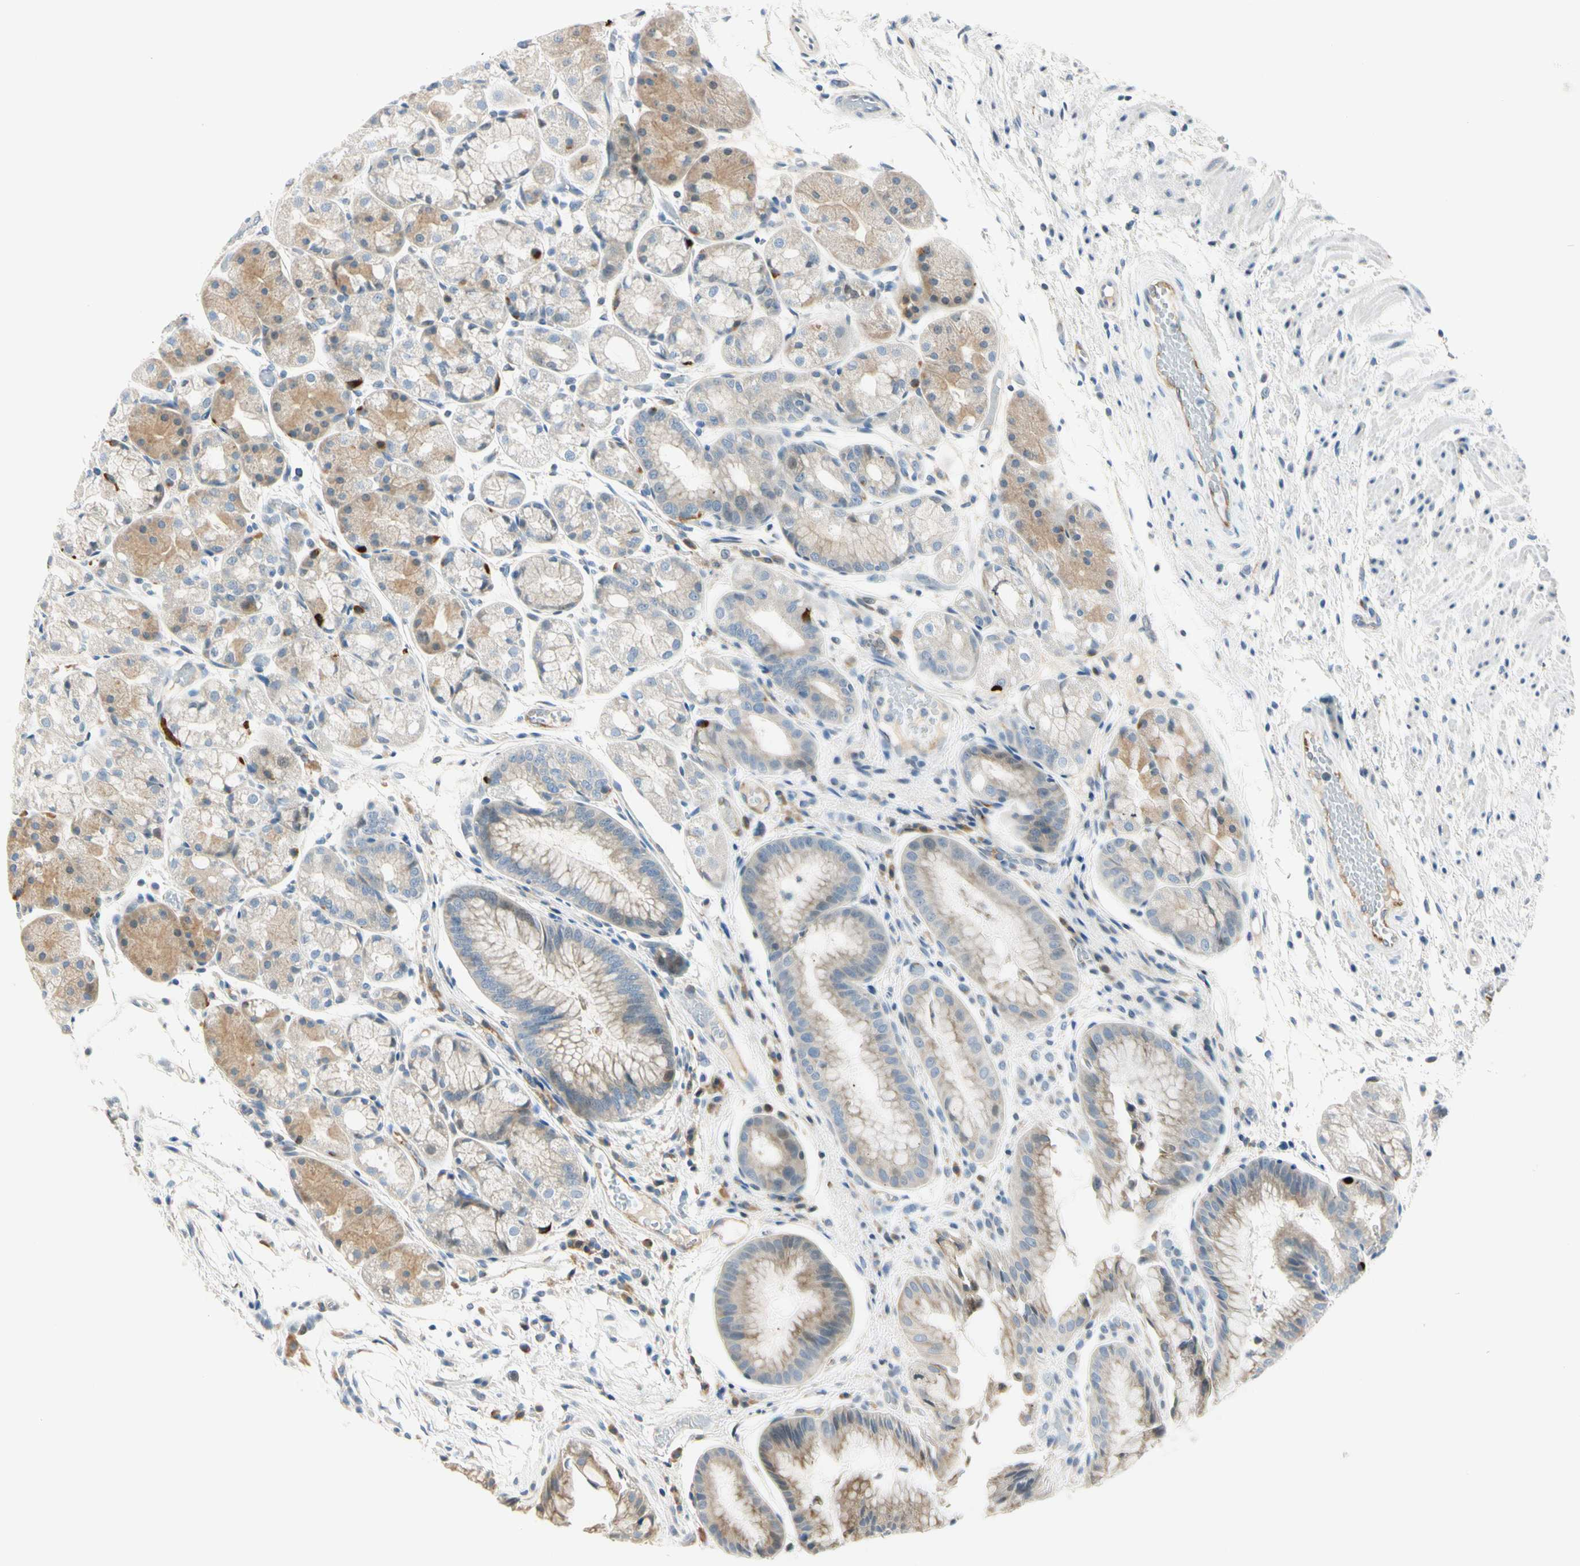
{"staining": {"intensity": "moderate", "quantity": "25%-75%", "location": "cytoplasmic/membranous,nuclear"}, "tissue": "stomach", "cell_type": "Glandular cells", "image_type": "normal", "snomed": [{"axis": "morphology", "description": "Normal tissue, NOS"}, {"axis": "topography", "description": "Stomach, upper"}], "caption": "Brown immunohistochemical staining in unremarkable human stomach demonstrates moderate cytoplasmic/membranous,nuclear staining in about 25%-75% of glandular cells. (Brightfield microscopy of DAB IHC at high magnification).", "gene": "NPDC1", "patient": {"sex": "male", "age": 72}}